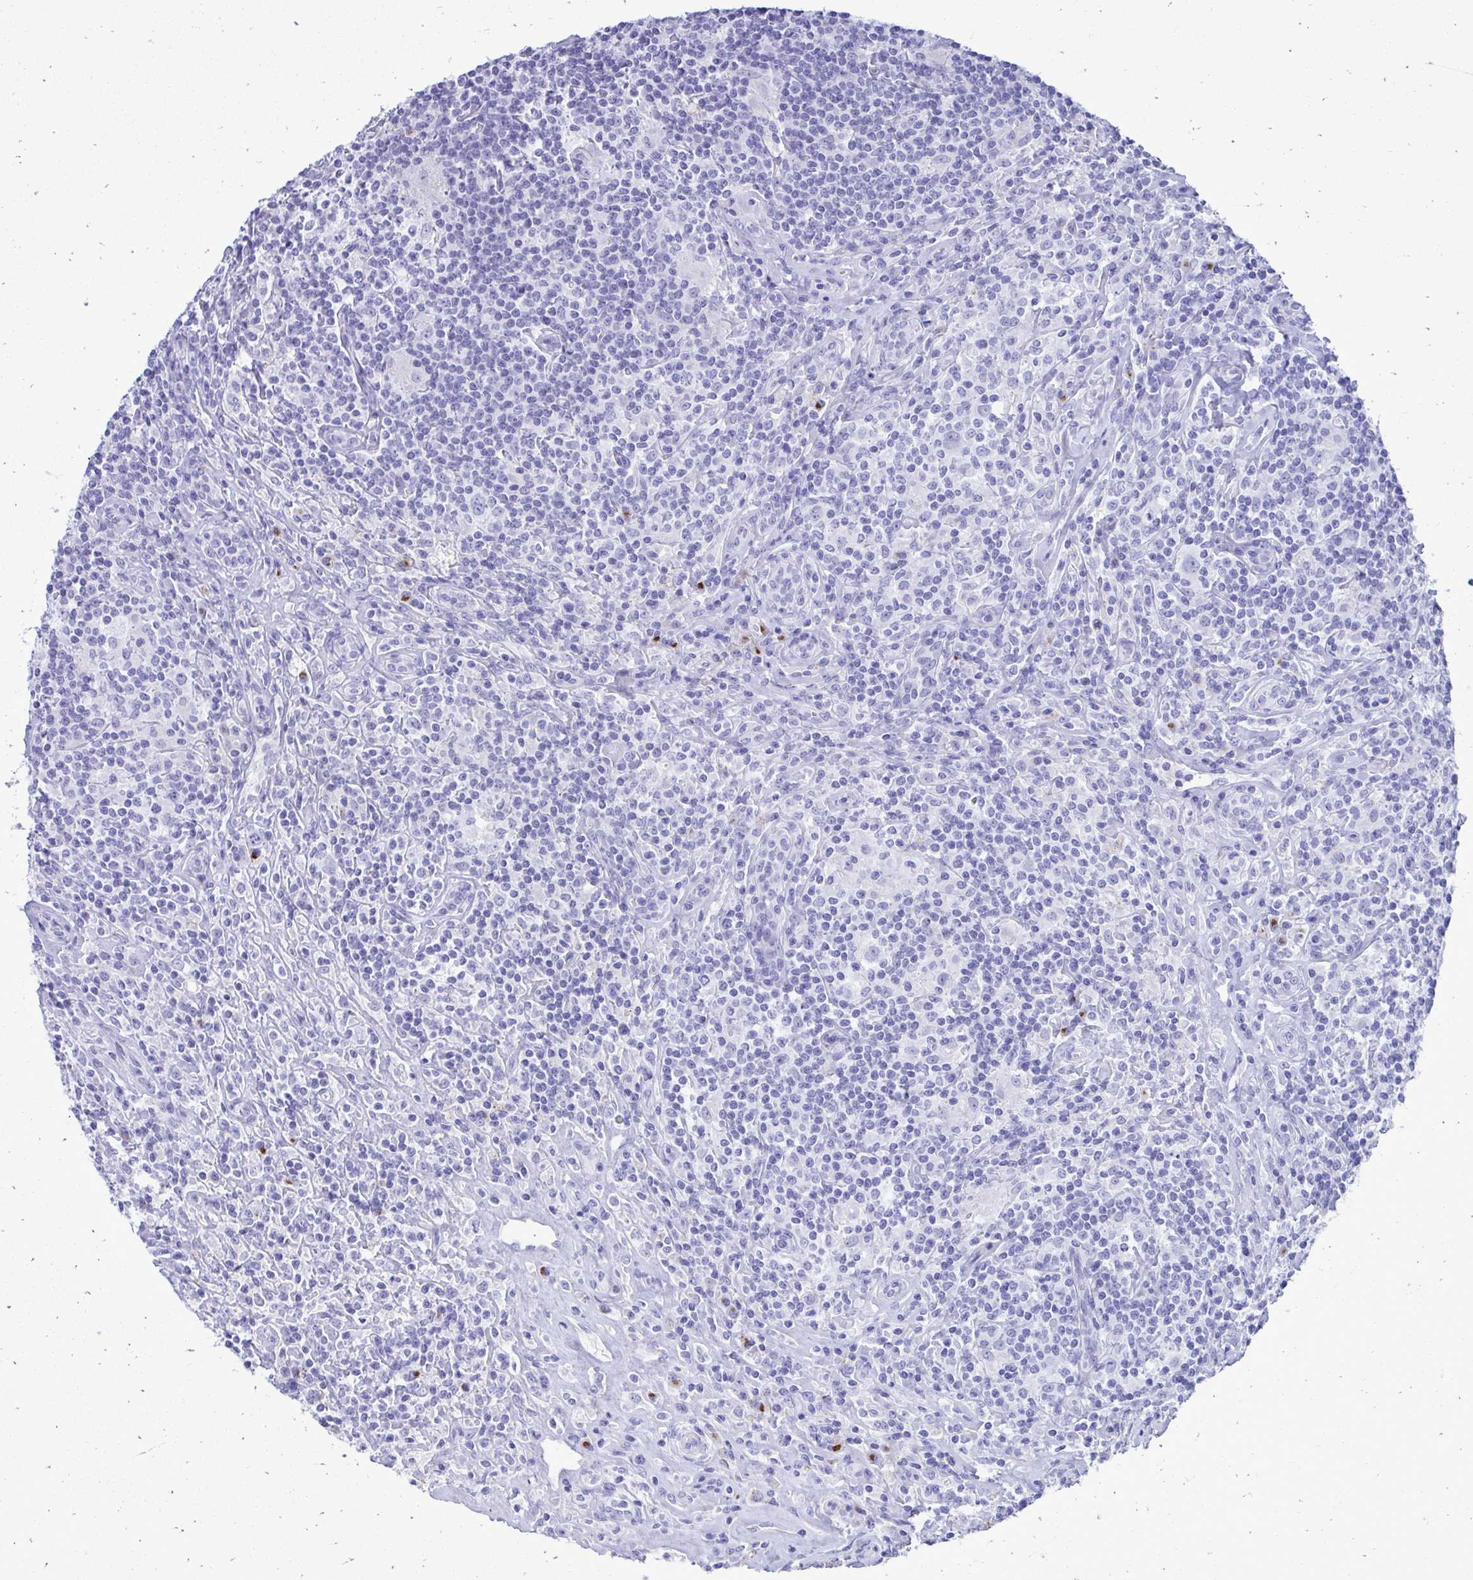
{"staining": {"intensity": "negative", "quantity": "none", "location": "none"}, "tissue": "lymphoma", "cell_type": "Tumor cells", "image_type": "cancer", "snomed": [{"axis": "morphology", "description": "Hodgkin's disease, NOS"}, {"axis": "morphology", "description": "Hodgkin's lymphoma, nodular sclerosis"}, {"axis": "topography", "description": "Lymph node"}], "caption": "IHC of human Hodgkin's lymphoma, nodular sclerosis demonstrates no staining in tumor cells. Brightfield microscopy of immunohistochemistry (IHC) stained with DAB (3,3'-diaminobenzidine) (brown) and hematoxylin (blue), captured at high magnification.", "gene": "ANKDD1B", "patient": {"sex": "female", "age": 10}}